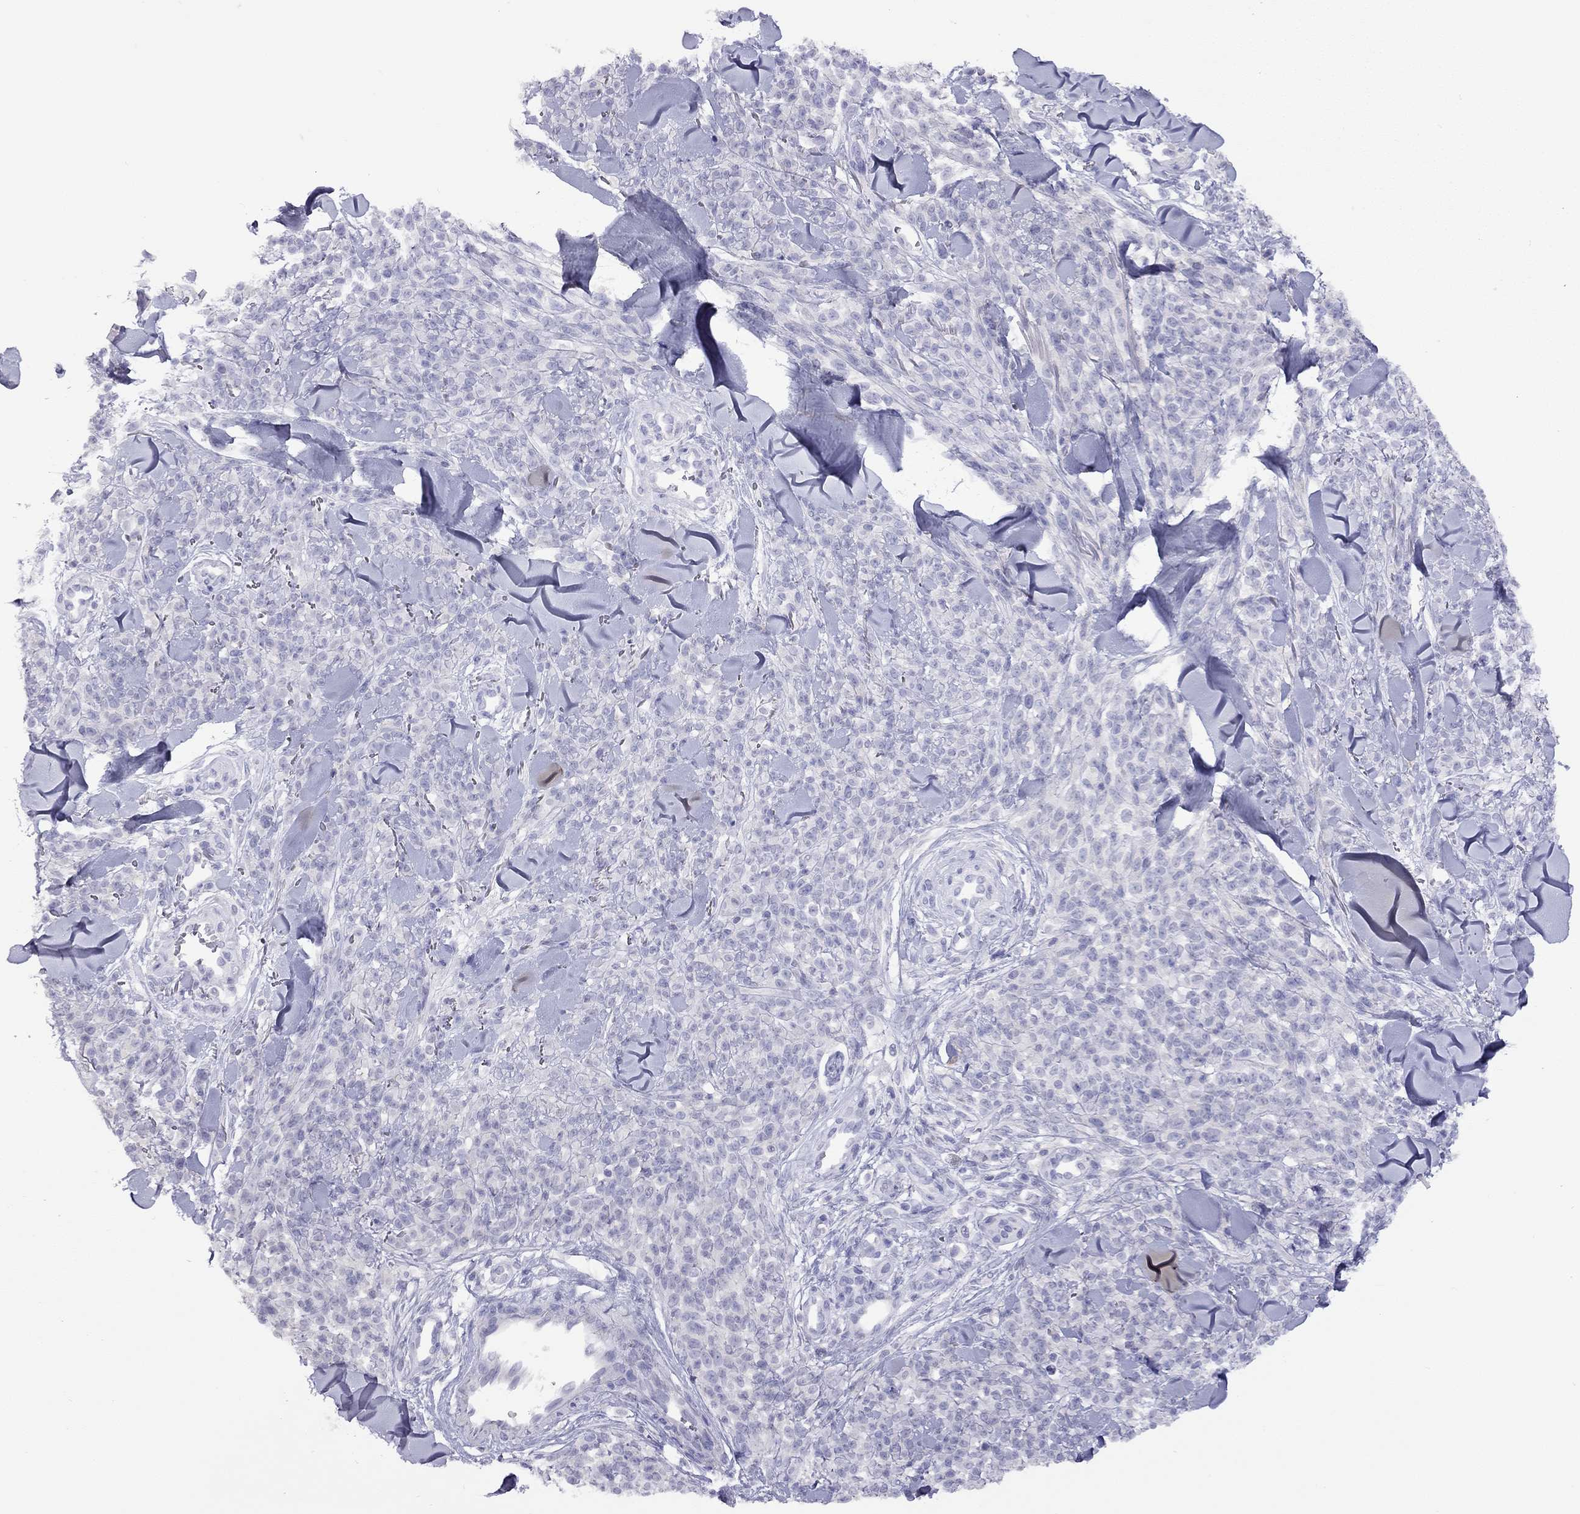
{"staining": {"intensity": "negative", "quantity": "none", "location": "none"}, "tissue": "melanoma", "cell_type": "Tumor cells", "image_type": "cancer", "snomed": [{"axis": "morphology", "description": "Malignant melanoma, NOS"}, {"axis": "topography", "description": "Skin"}, {"axis": "topography", "description": "Skin of trunk"}], "caption": "The IHC histopathology image has no significant staining in tumor cells of malignant melanoma tissue. (DAB (3,3'-diaminobenzidine) IHC with hematoxylin counter stain).", "gene": "CPNE4", "patient": {"sex": "male", "age": 74}}